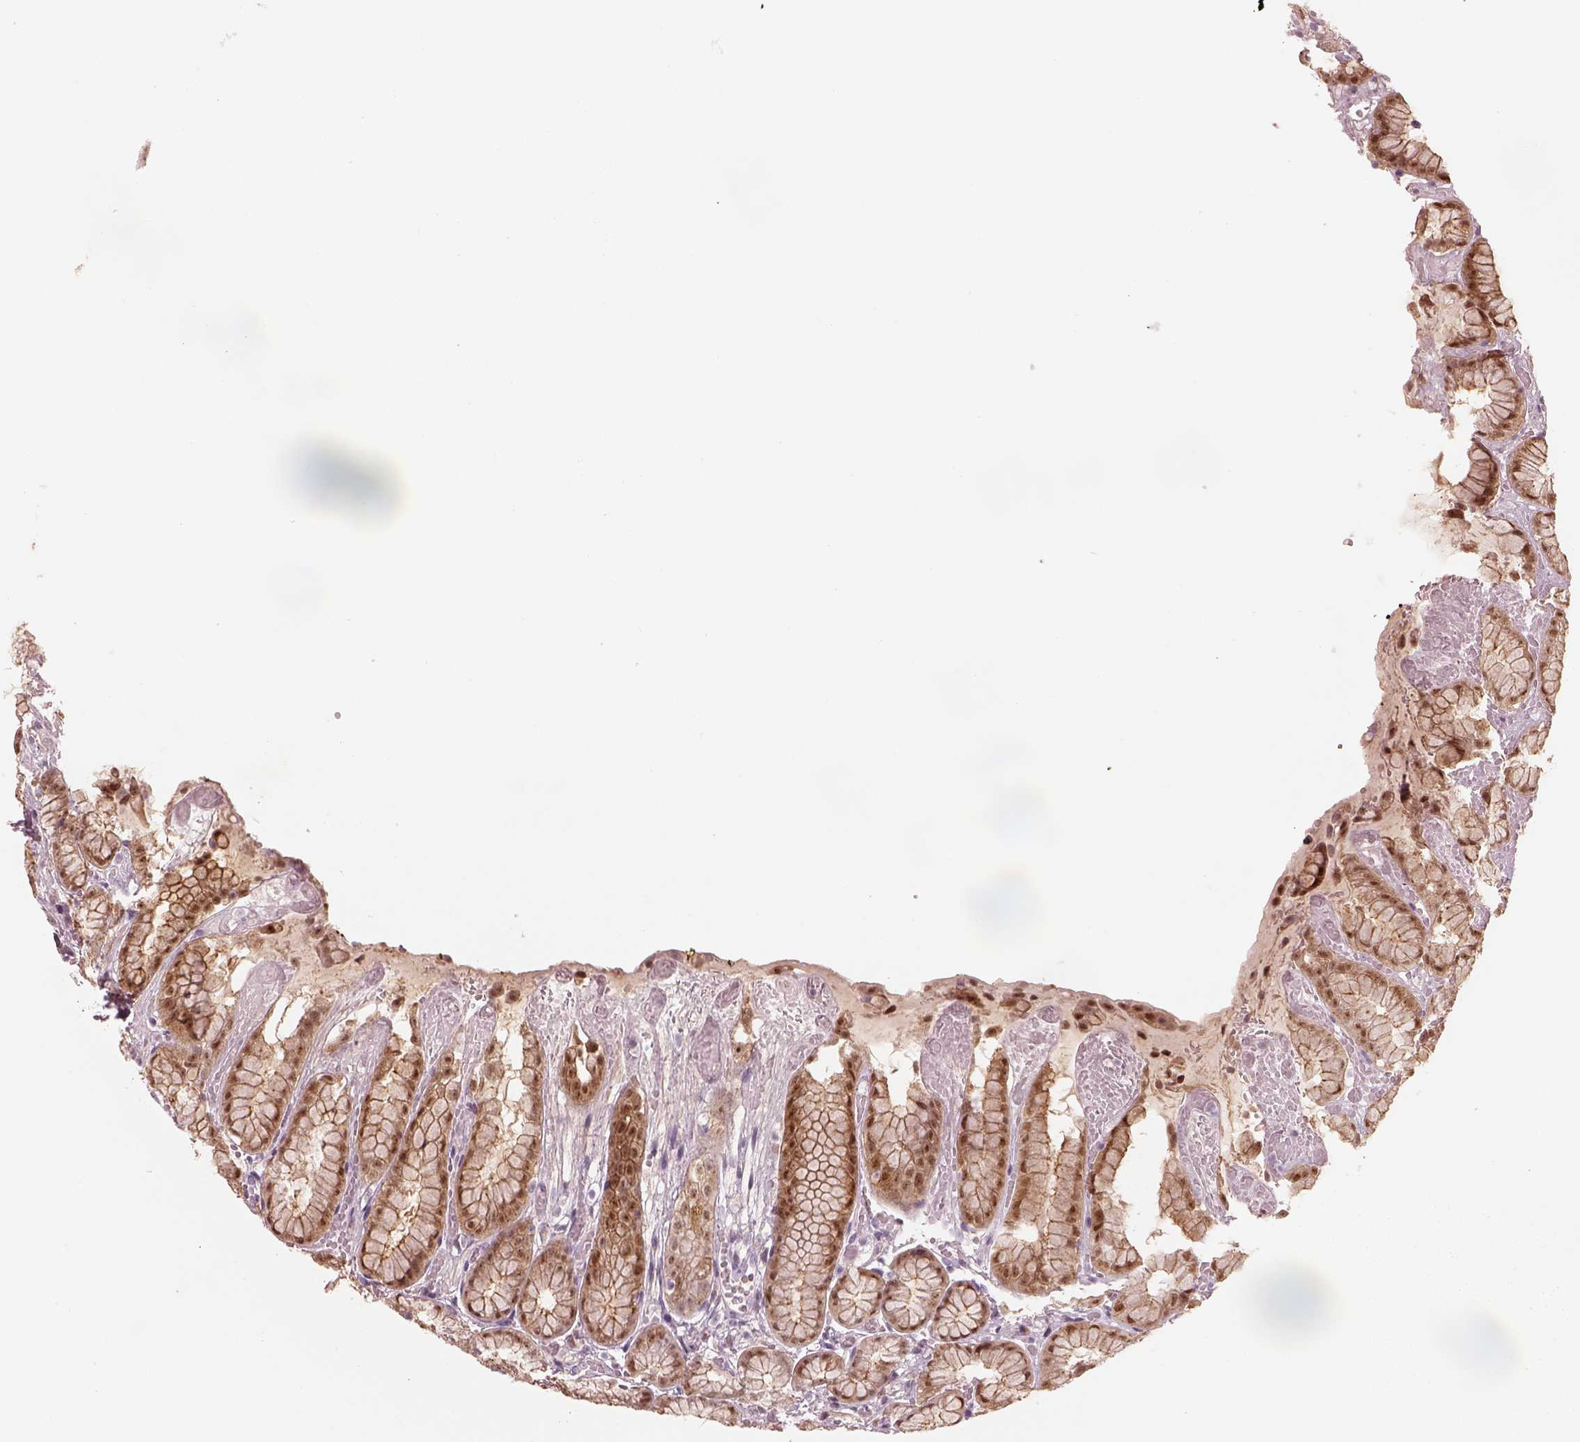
{"staining": {"intensity": "strong", "quantity": "25%-75%", "location": "cytoplasmic/membranous,nuclear"}, "tissue": "stomach", "cell_type": "Glandular cells", "image_type": "normal", "snomed": [{"axis": "morphology", "description": "Normal tissue, NOS"}, {"axis": "topography", "description": "Stomach"}], "caption": "Strong cytoplasmic/membranous,nuclear staining is present in about 25%-75% of glandular cells in unremarkable stomach. (DAB (3,3'-diaminobenzidine) IHC with brightfield microscopy, high magnification).", "gene": "SDCBP2", "patient": {"sex": "male", "age": 70}}